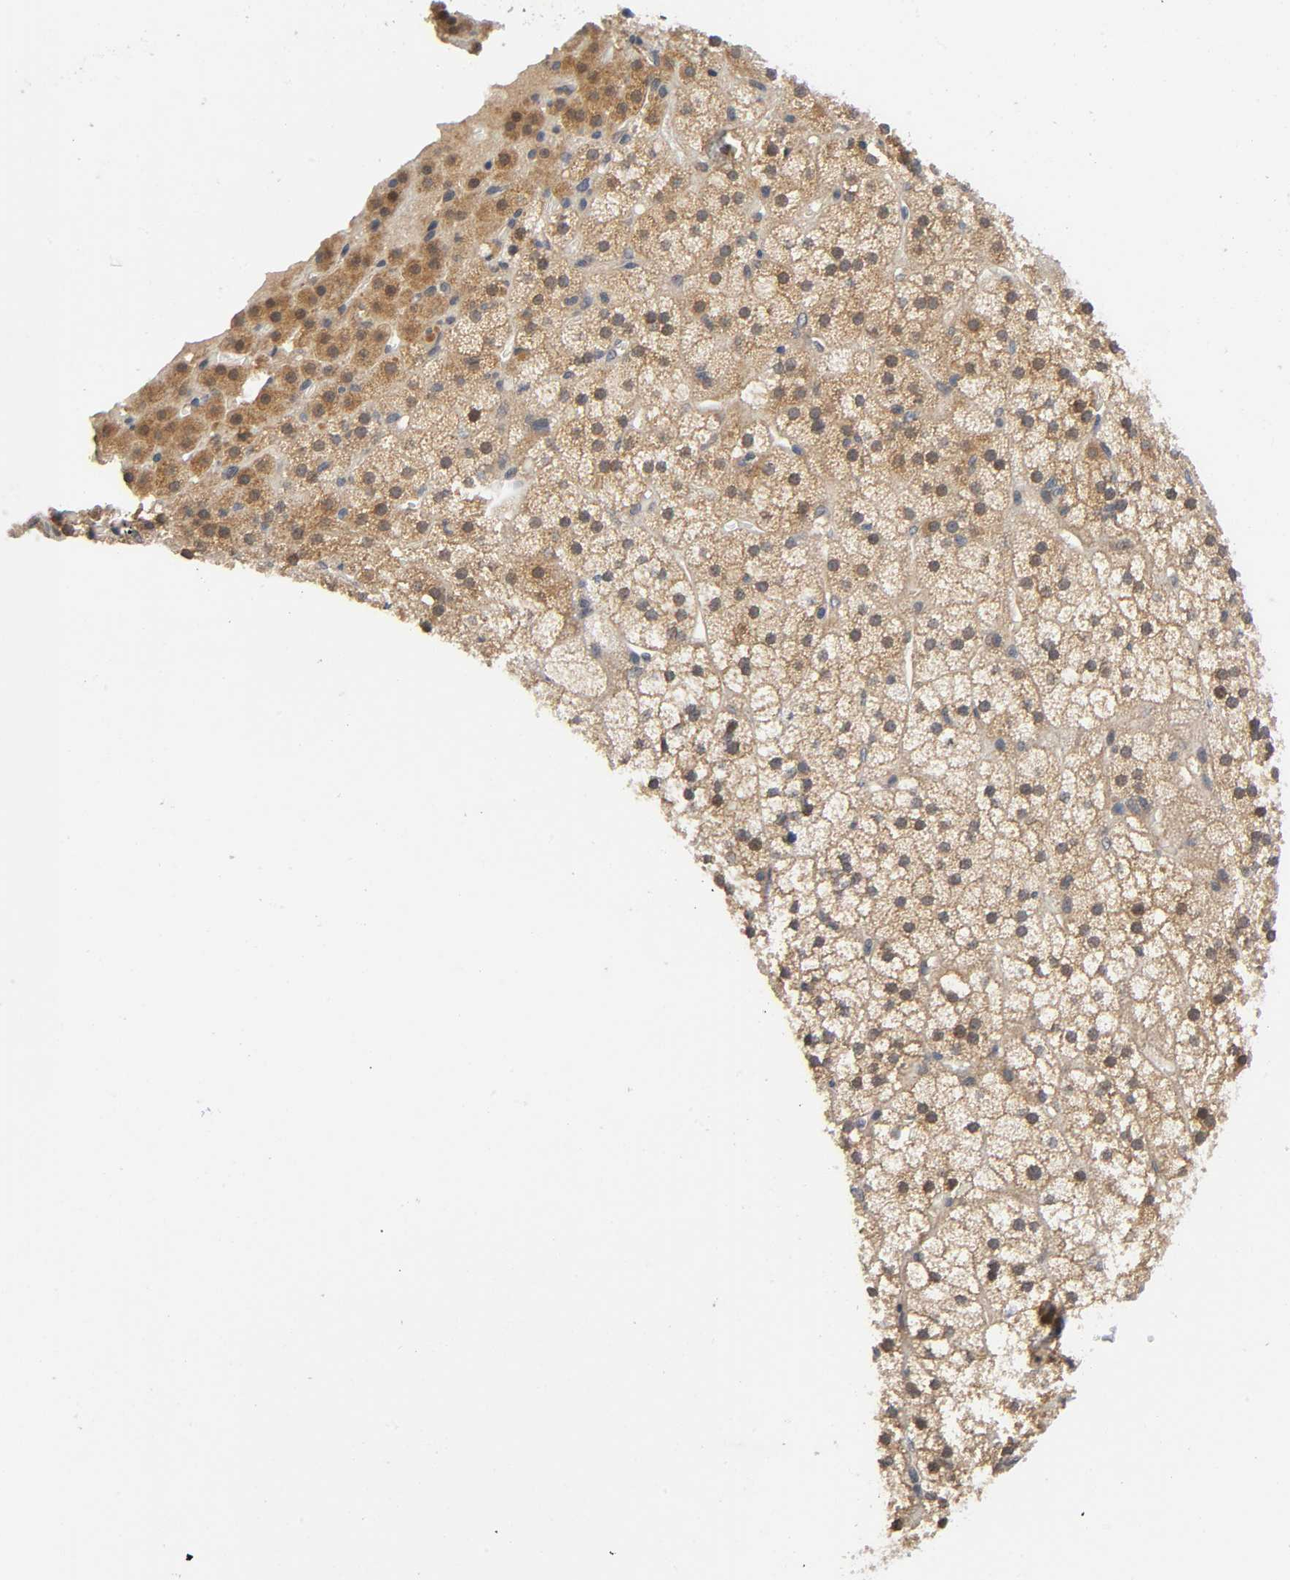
{"staining": {"intensity": "moderate", "quantity": ">75%", "location": "cytoplasmic/membranous,nuclear"}, "tissue": "adrenal gland", "cell_type": "Glandular cells", "image_type": "normal", "snomed": [{"axis": "morphology", "description": "Normal tissue, NOS"}, {"axis": "topography", "description": "Adrenal gland"}], "caption": "Protein analysis of benign adrenal gland exhibits moderate cytoplasmic/membranous,nuclear staining in approximately >75% of glandular cells. (Brightfield microscopy of DAB IHC at high magnification).", "gene": "MAPK8", "patient": {"sex": "male", "age": 35}}